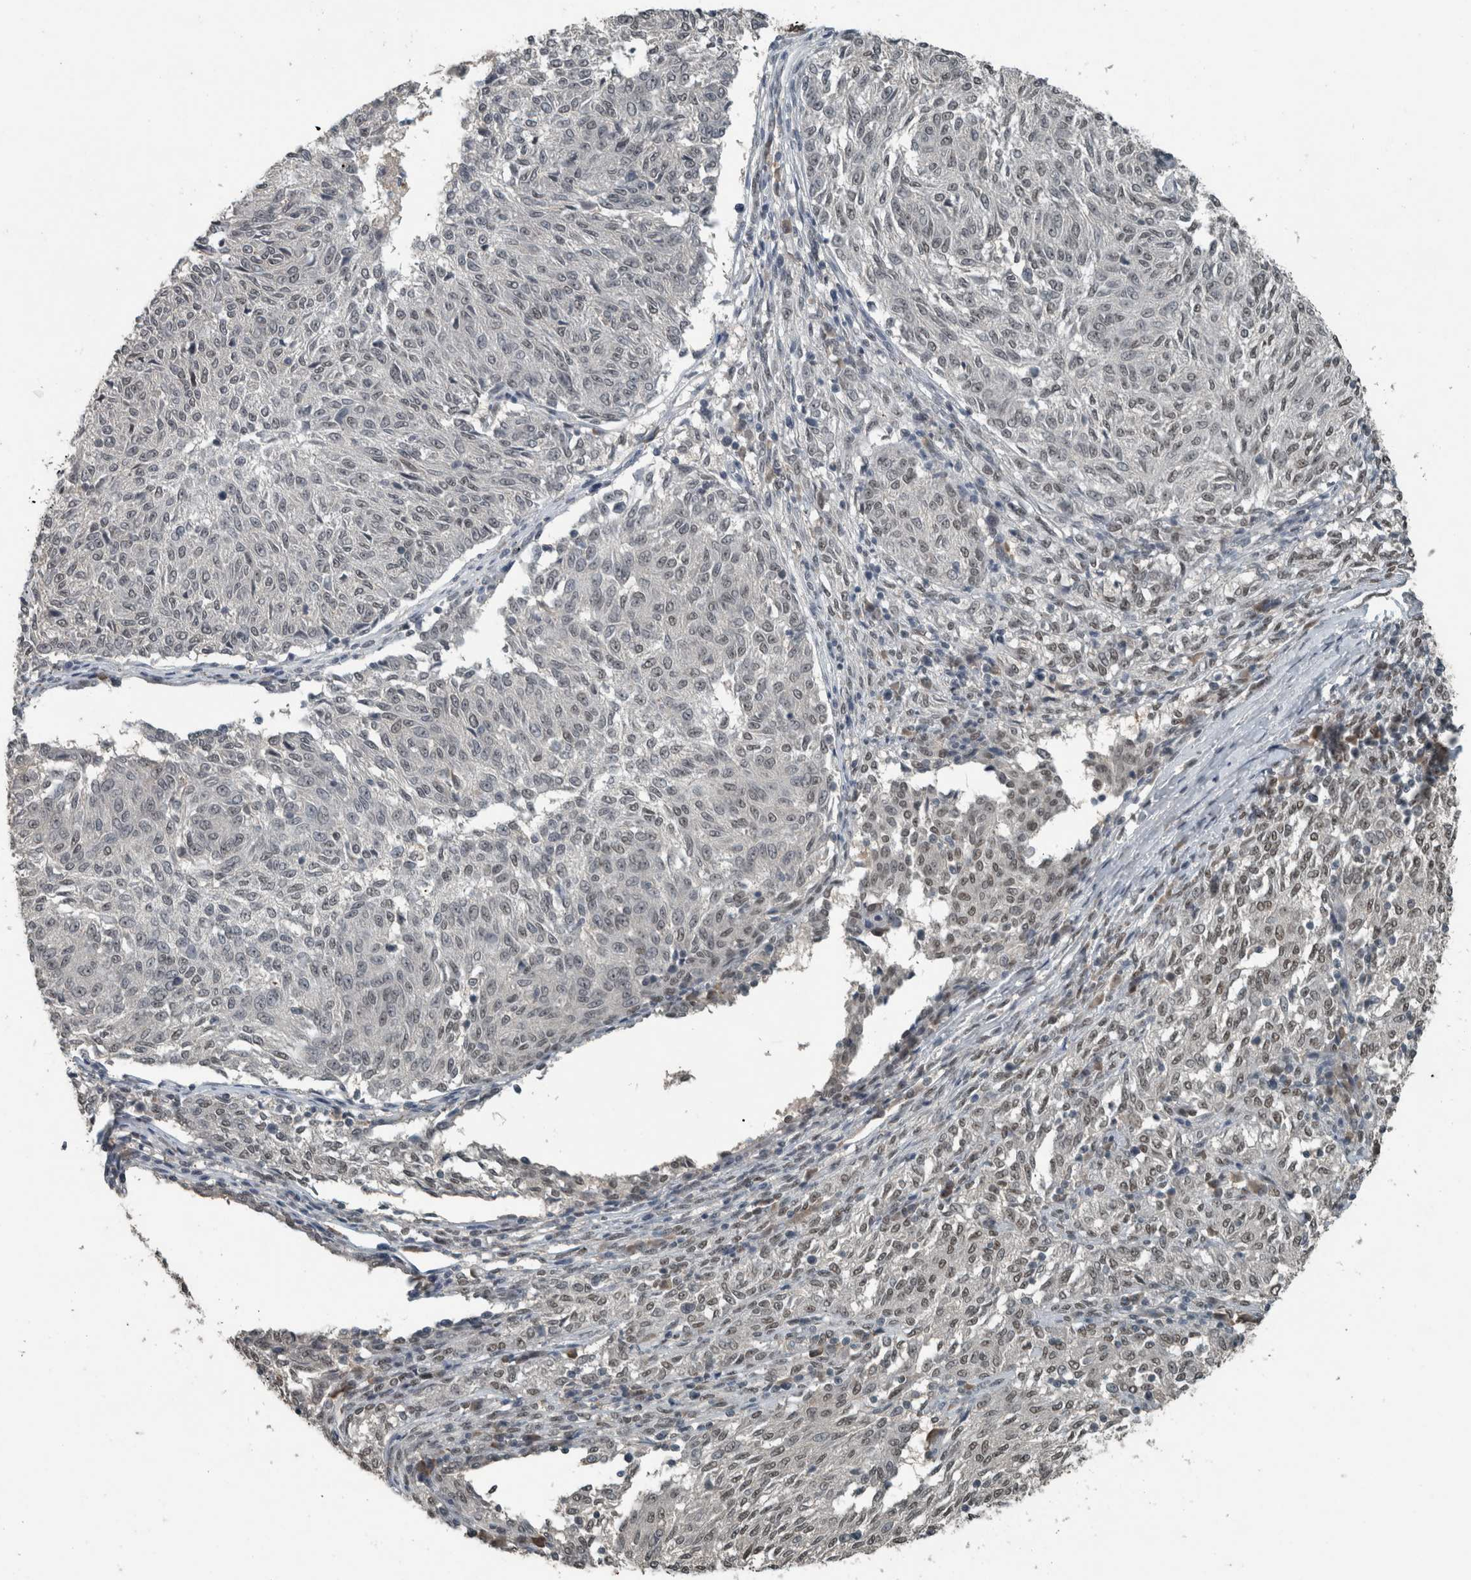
{"staining": {"intensity": "moderate", "quantity": "25%-75%", "location": "nuclear"}, "tissue": "melanoma", "cell_type": "Tumor cells", "image_type": "cancer", "snomed": [{"axis": "morphology", "description": "Malignant melanoma, NOS"}, {"axis": "topography", "description": "Skin"}], "caption": "Tumor cells show moderate nuclear positivity in approximately 25%-75% of cells in melanoma. (DAB (3,3'-diaminobenzidine) IHC with brightfield microscopy, high magnification).", "gene": "ZNF24", "patient": {"sex": "female", "age": 72}}